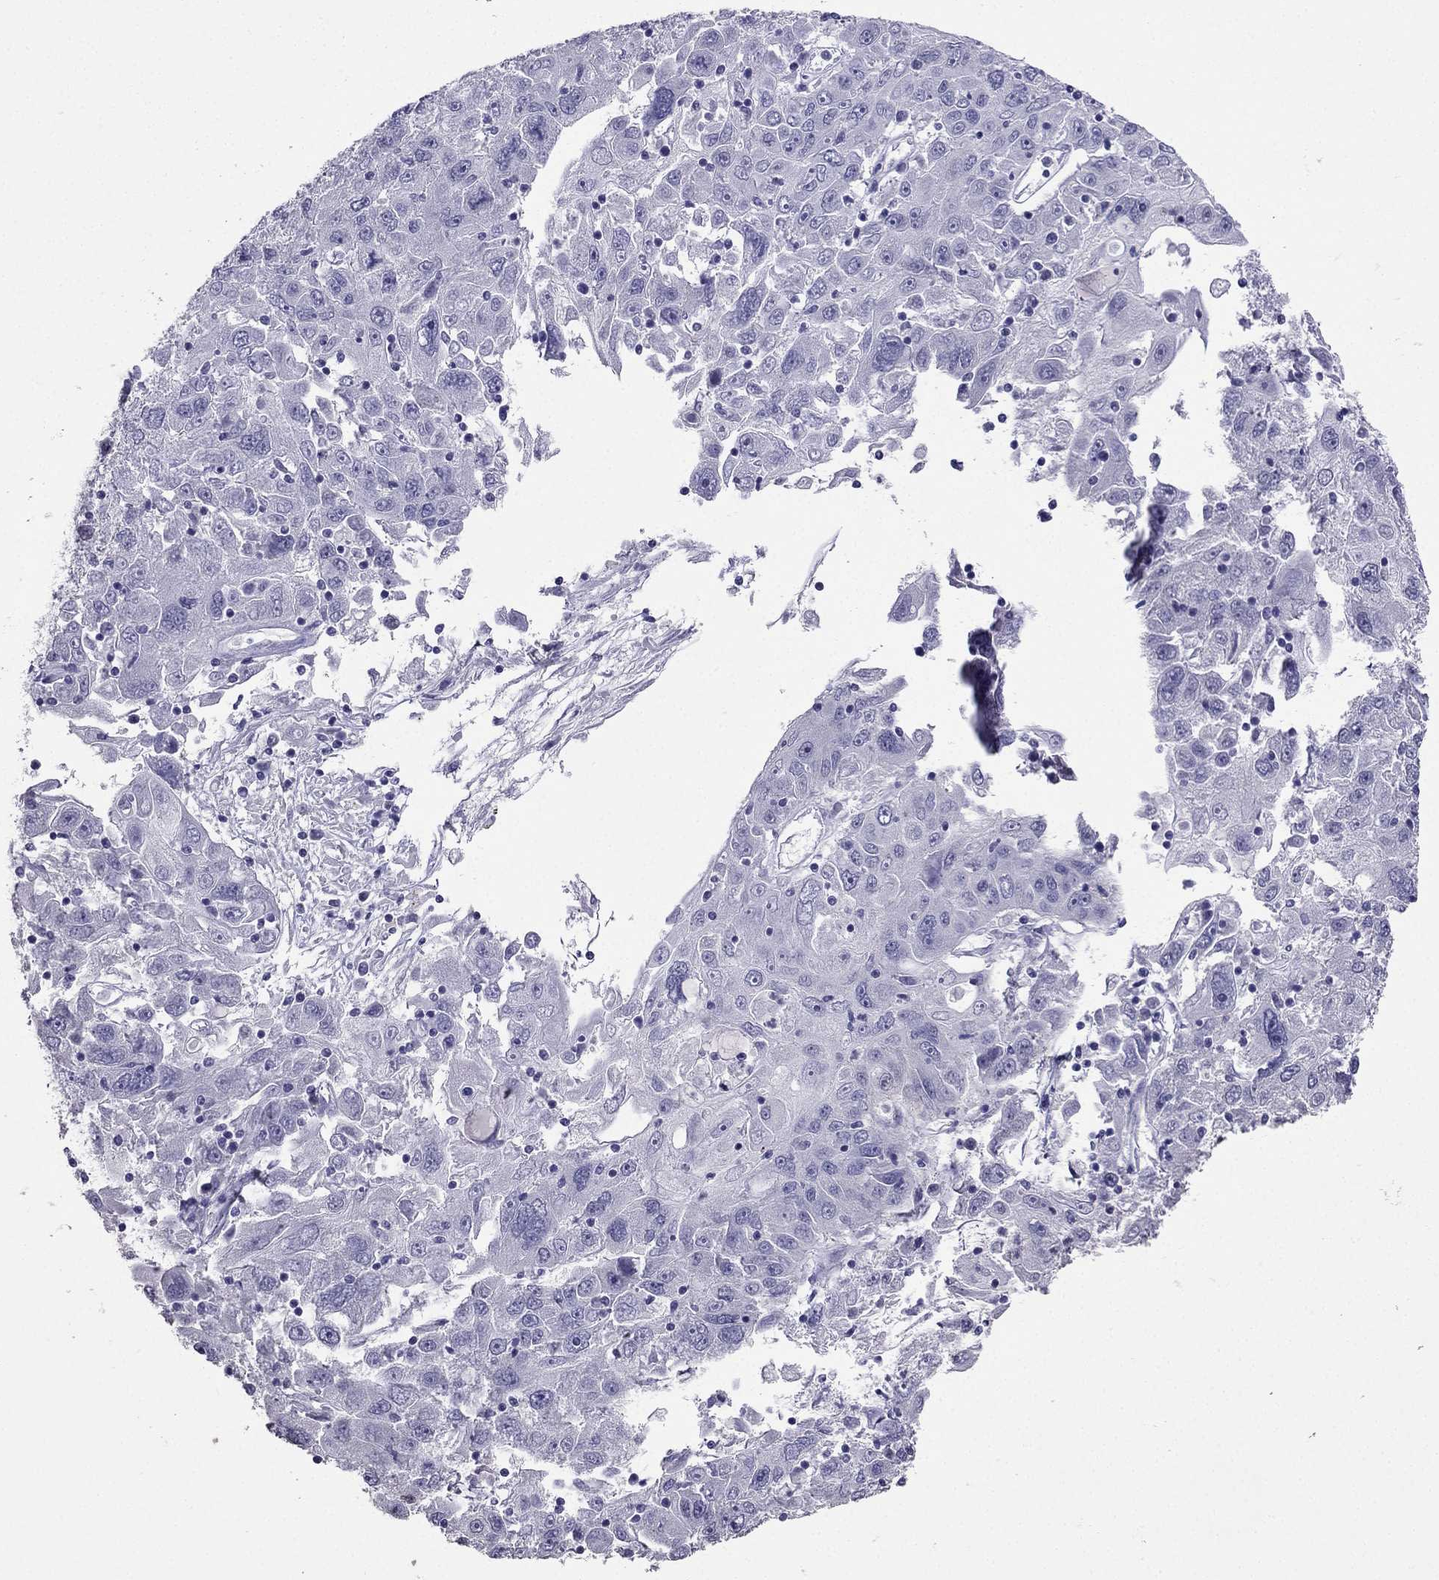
{"staining": {"intensity": "negative", "quantity": "none", "location": "none"}, "tissue": "stomach cancer", "cell_type": "Tumor cells", "image_type": "cancer", "snomed": [{"axis": "morphology", "description": "Adenocarcinoma, NOS"}, {"axis": "topography", "description": "Stomach"}], "caption": "Tumor cells are negative for brown protein staining in stomach cancer.", "gene": "ARID3A", "patient": {"sex": "male", "age": 56}}